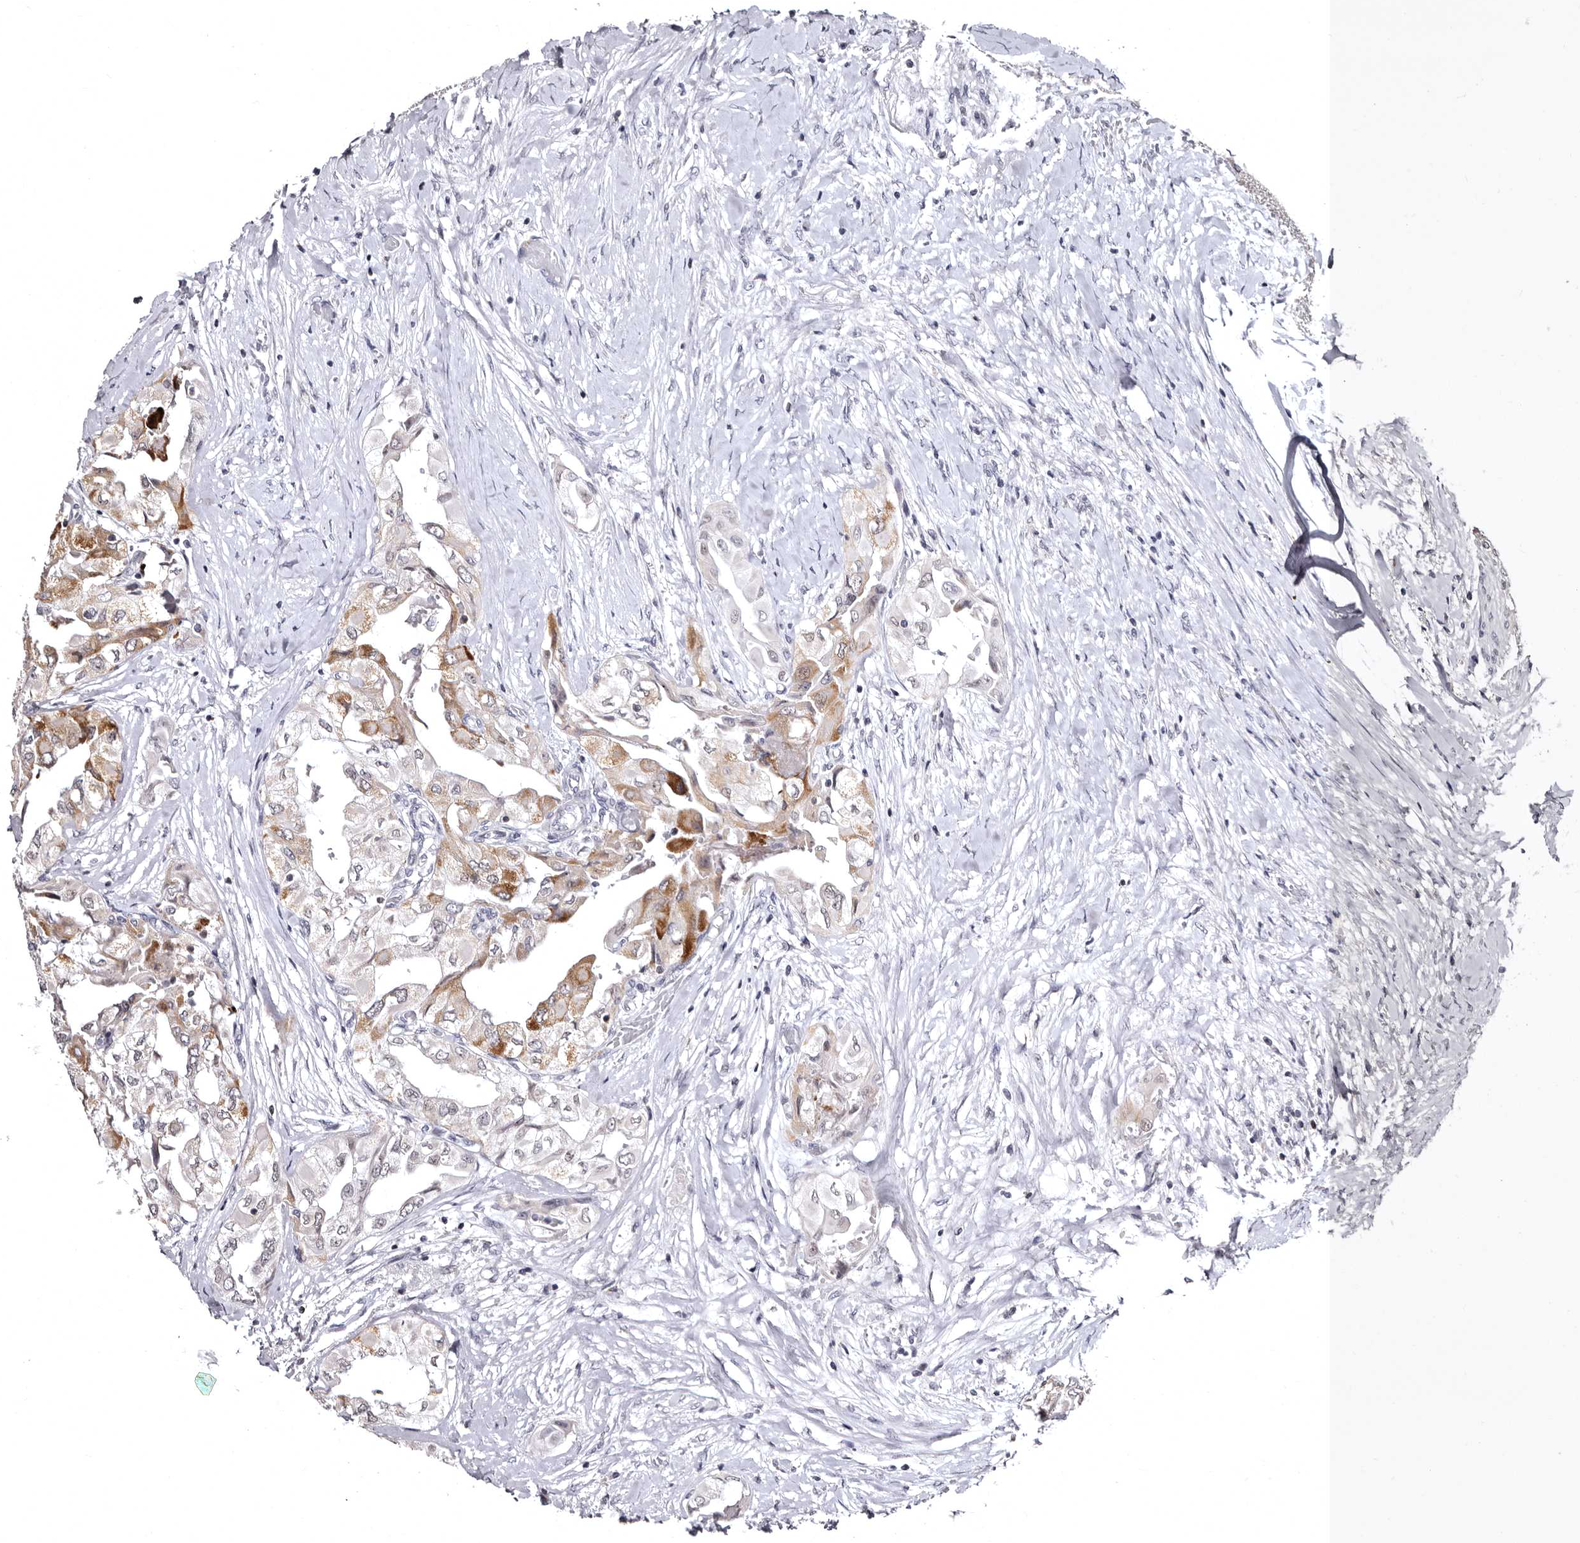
{"staining": {"intensity": "strong", "quantity": "25%-75%", "location": "cytoplasmic/membranous"}, "tissue": "thyroid cancer", "cell_type": "Tumor cells", "image_type": "cancer", "snomed": [{"axis": "morphology", "description": "Papillary adenocarcinoma, NOS"}, {"axis": "topography", "description": "Thyroid gland"}], "caption": "IHC image of neoplastic tissue: thyroid papillary adenocarcinoma stained using immunohistochemistry exhibits high levels of strong protein expression localized specifically in the cytoplasmic/membranous of tumor cells, appearing as a cytoplasmic/membranous brown color.", "gene": "PHF20L1", "patient": {"sex": "female", "age": 59}}